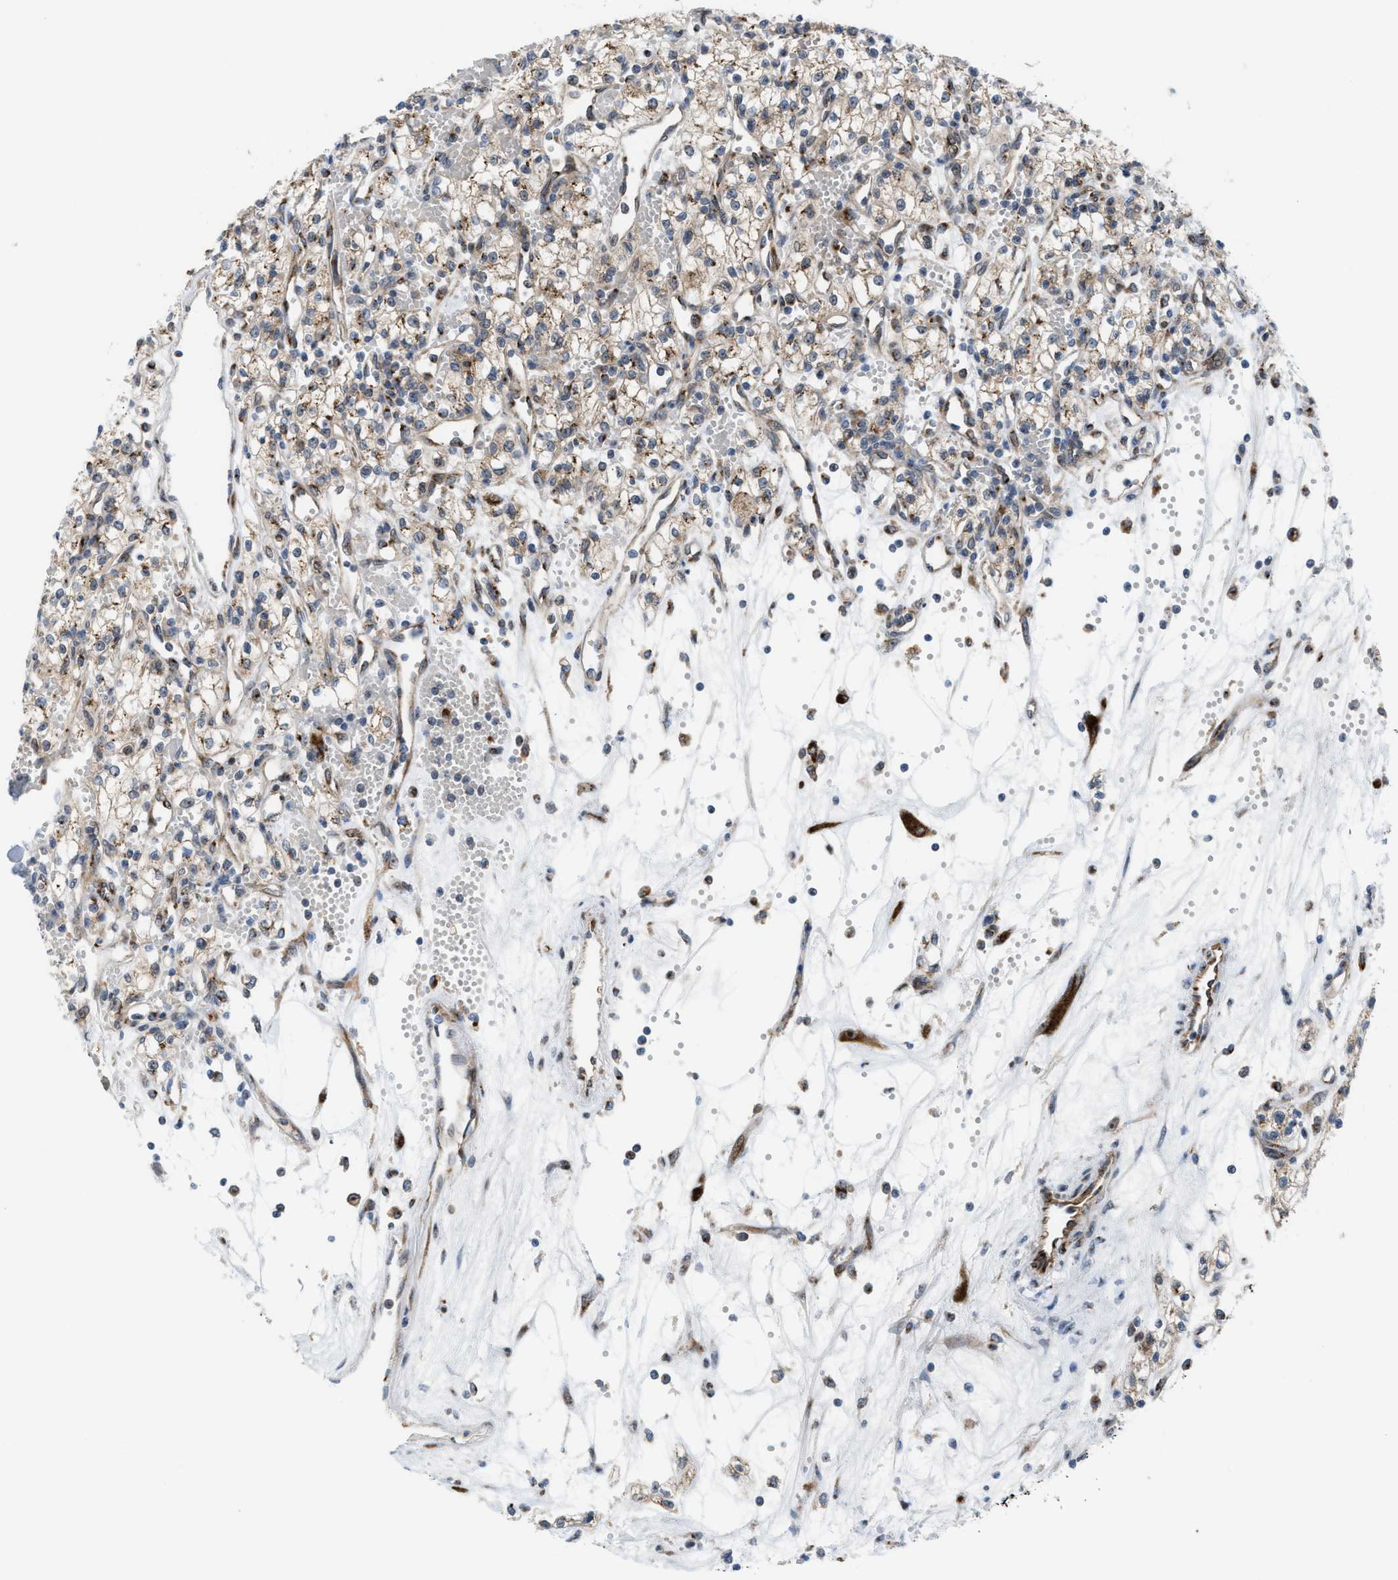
{"staining": {"intensity": "weak", "quantity": "<25%", "location": "cytoplasmic/membranous"}, "tissue": "renal cancer", "cell_type": "Tumor cells", "image_type": "cancer", "snomed": [{"axis": "morphology", "description": "Adenocarcinoma, NOS"}, {"axis": "topography", "description": "Kidney"}], "caption": "A micrograph of renal cancer (adenocarcinoma) stained for a protein exhibits no brown staining in tumor cells. The staining was performed using DAB to visualize the protein expression in brown, while the nuclei were stained in blue with hematoxylin (Magnification: 20x).", "gene": "SLC38A10", "patient": {"sex": "male", "age": 59}}